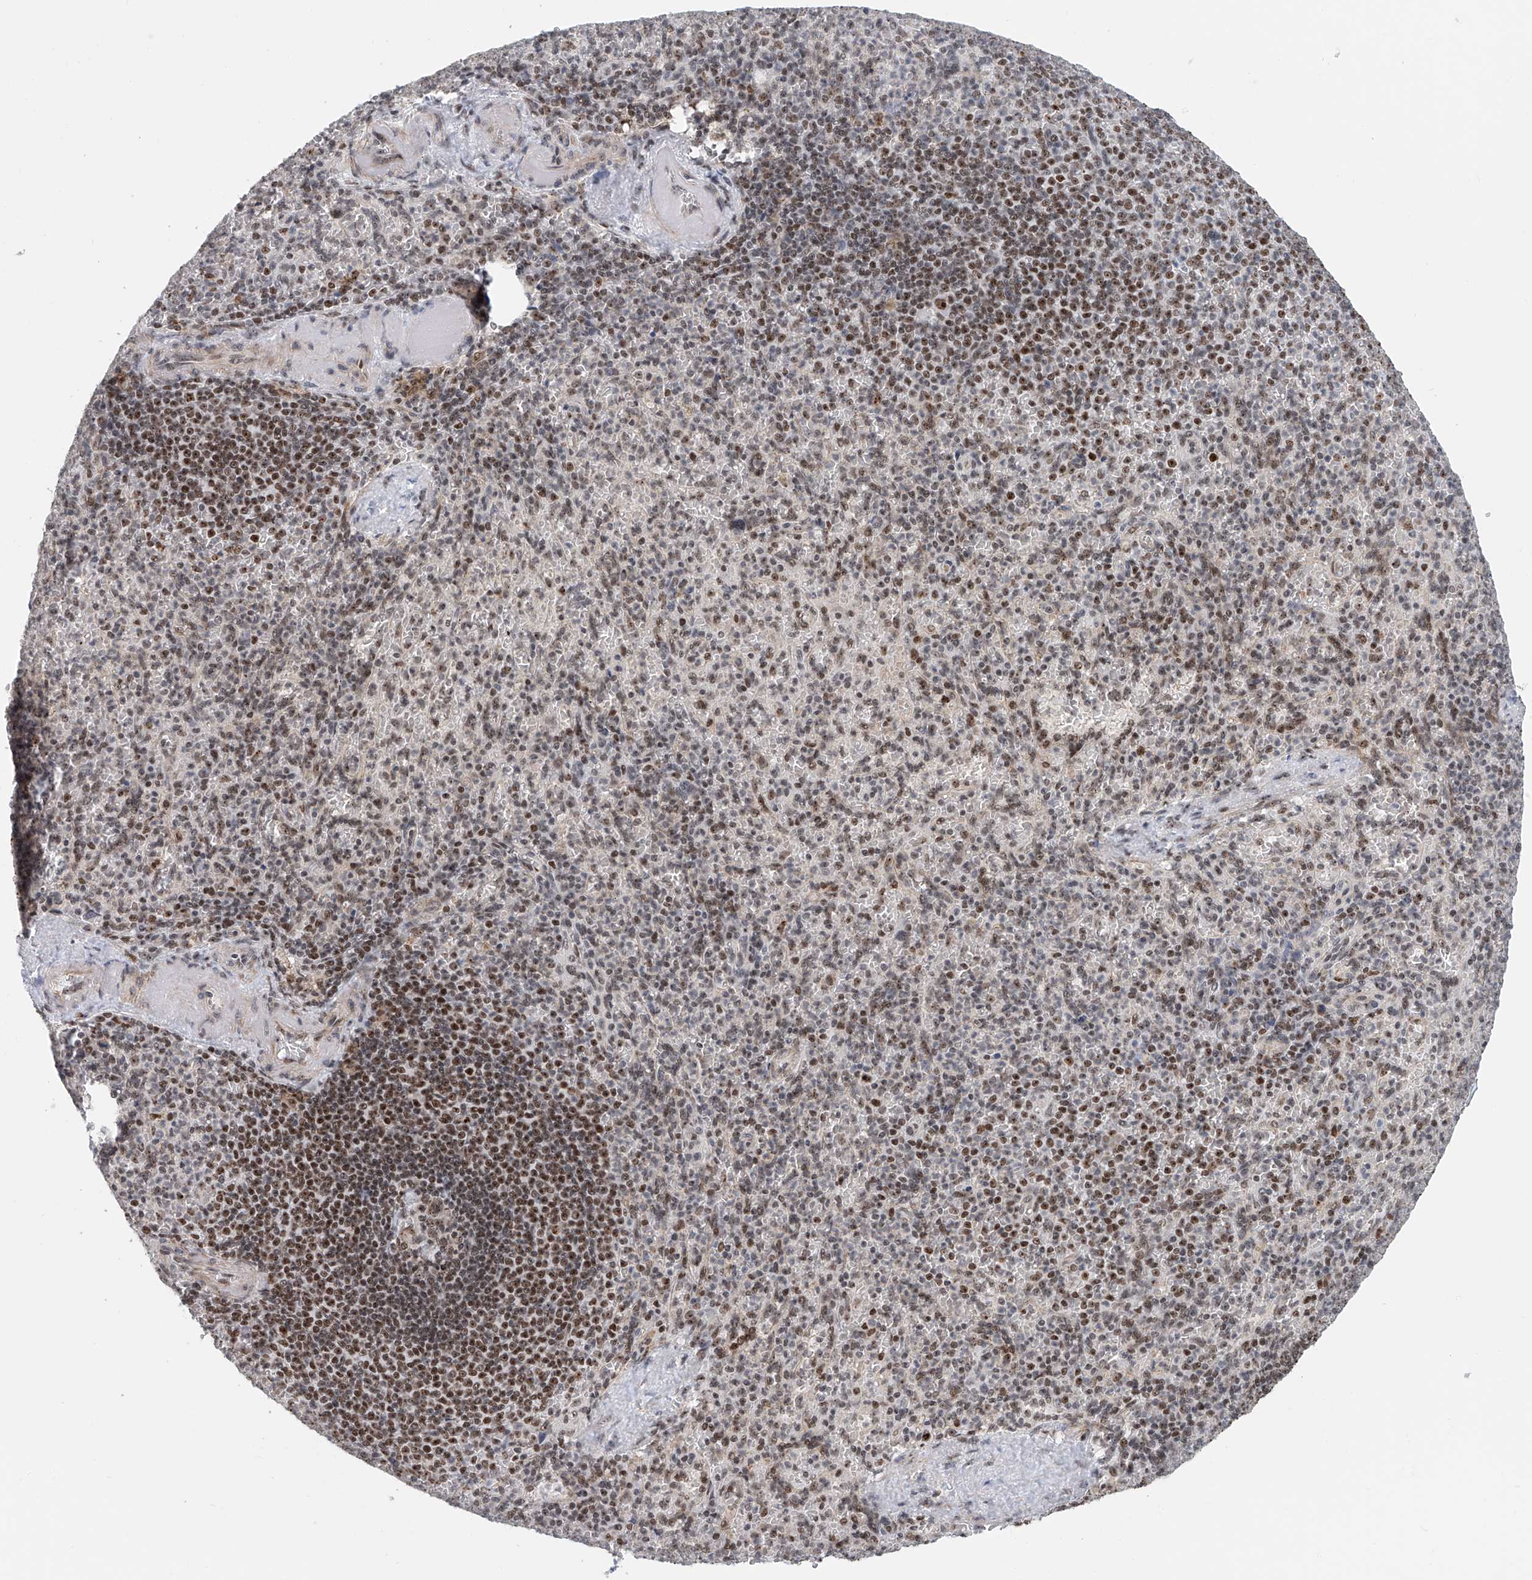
{"staining": {"intensity": "moderate", "quantity": ">75%", "location": "nuclear"}, "tissue": "spleen", "cell_type": "Cells in red pulp", "image_type": "normal", "snomed": [{"axis": "morphology", "description": "Normal tissue, NOS"}, {"axis": "topography", "description": "Spleen"}], "caption": "Immunohistochemical staining of benign human spleen reveals moderate nuclear protein positivity in about >75% of cells in red pulp.", "gene": "PRUNE2", "patient": {"sex": "female", "age": 74}}